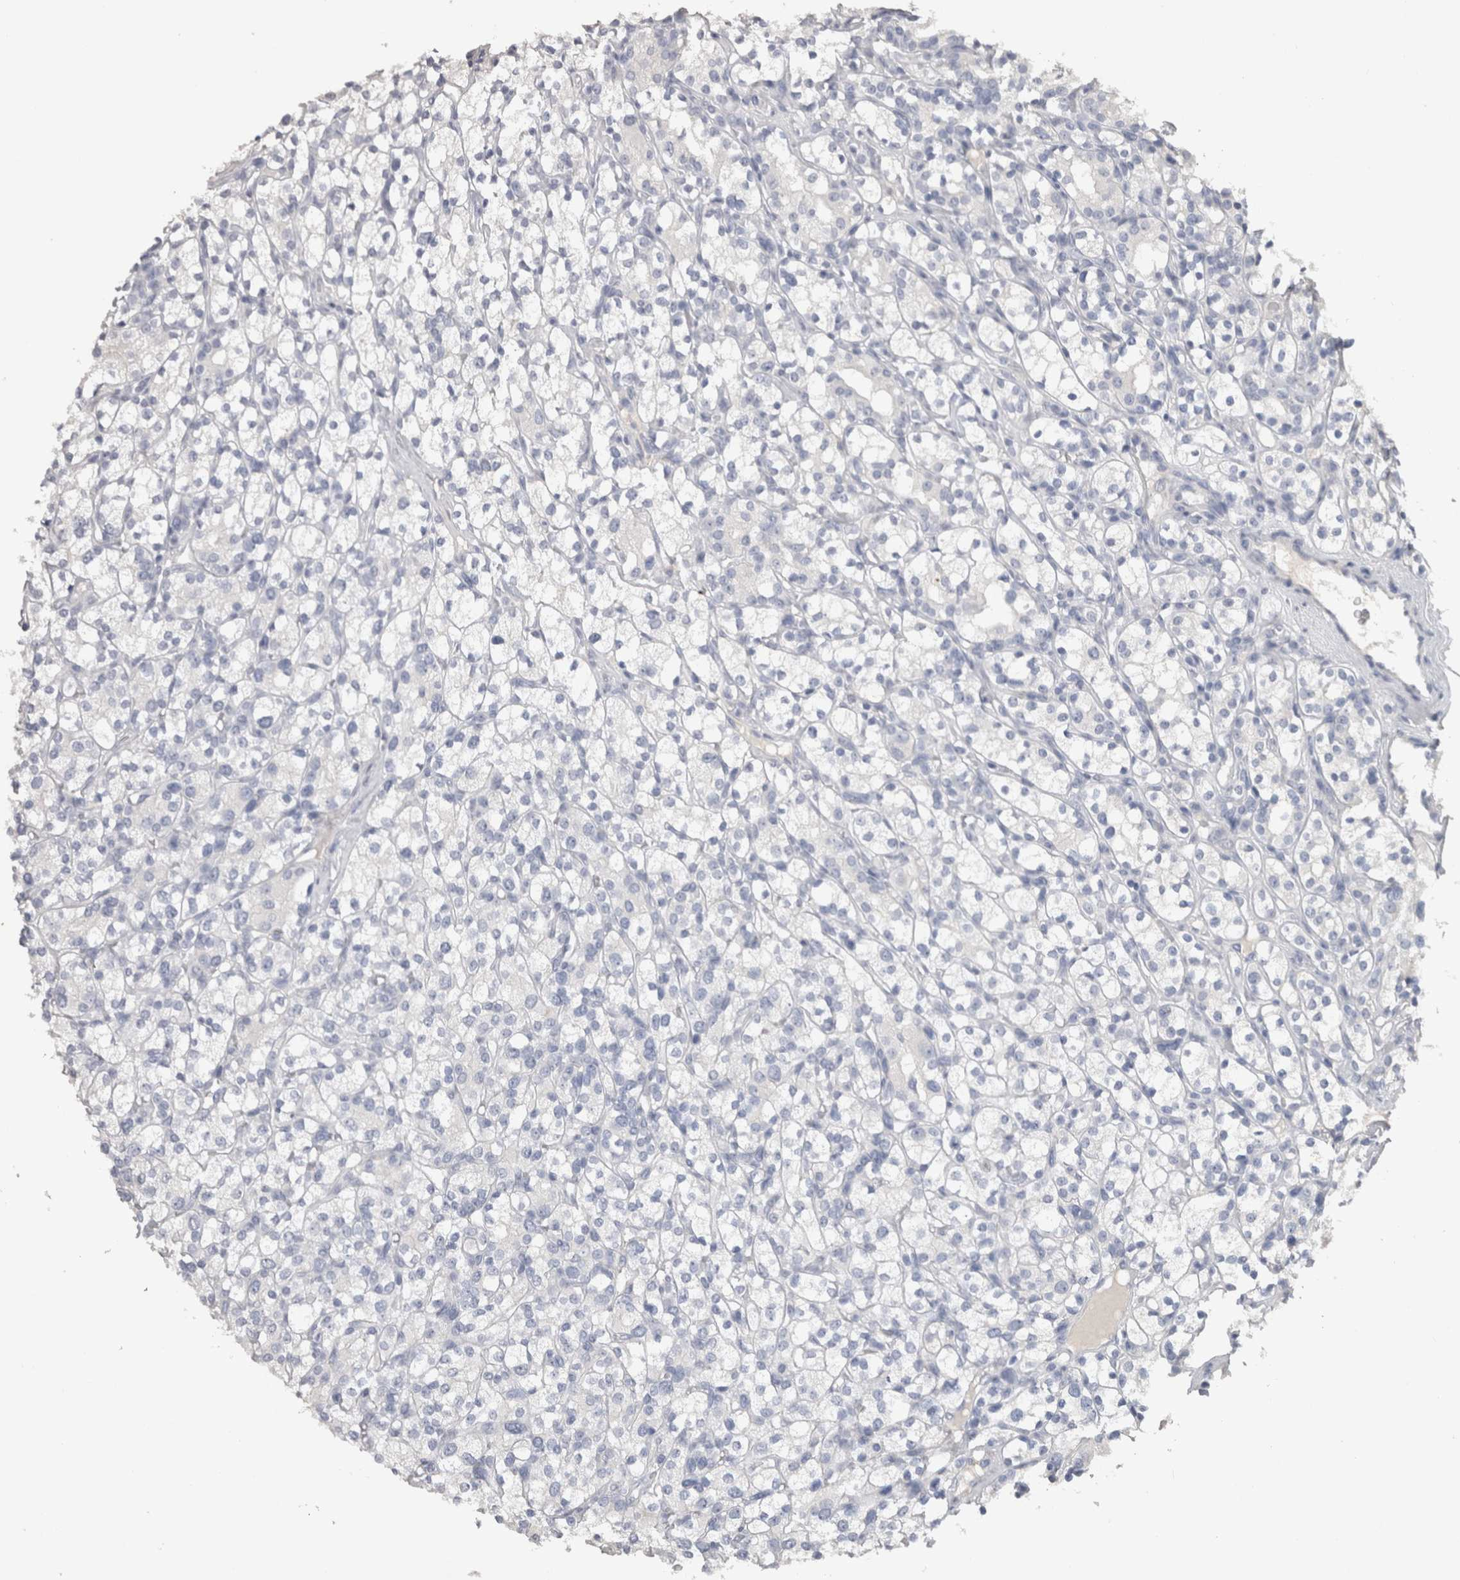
{"staining": {"intensity": "negative", "quantity": "none", "location": "none"}, "tissue": "renal cancer", "cell_type": "Tumor cells", "image_type": "cancer", "snomed": [{"axis": "morphology", "description": "Adenocarcinoma, NOS"}, {"axis": "topography", "description": "Kidney"}], "caption": "The IHC micrograph has no significant staining in tumor cells of renal adenocarcinoma tissue.", "gene": "ADAM2", "patient": {"sex": "male", "age": 77}}